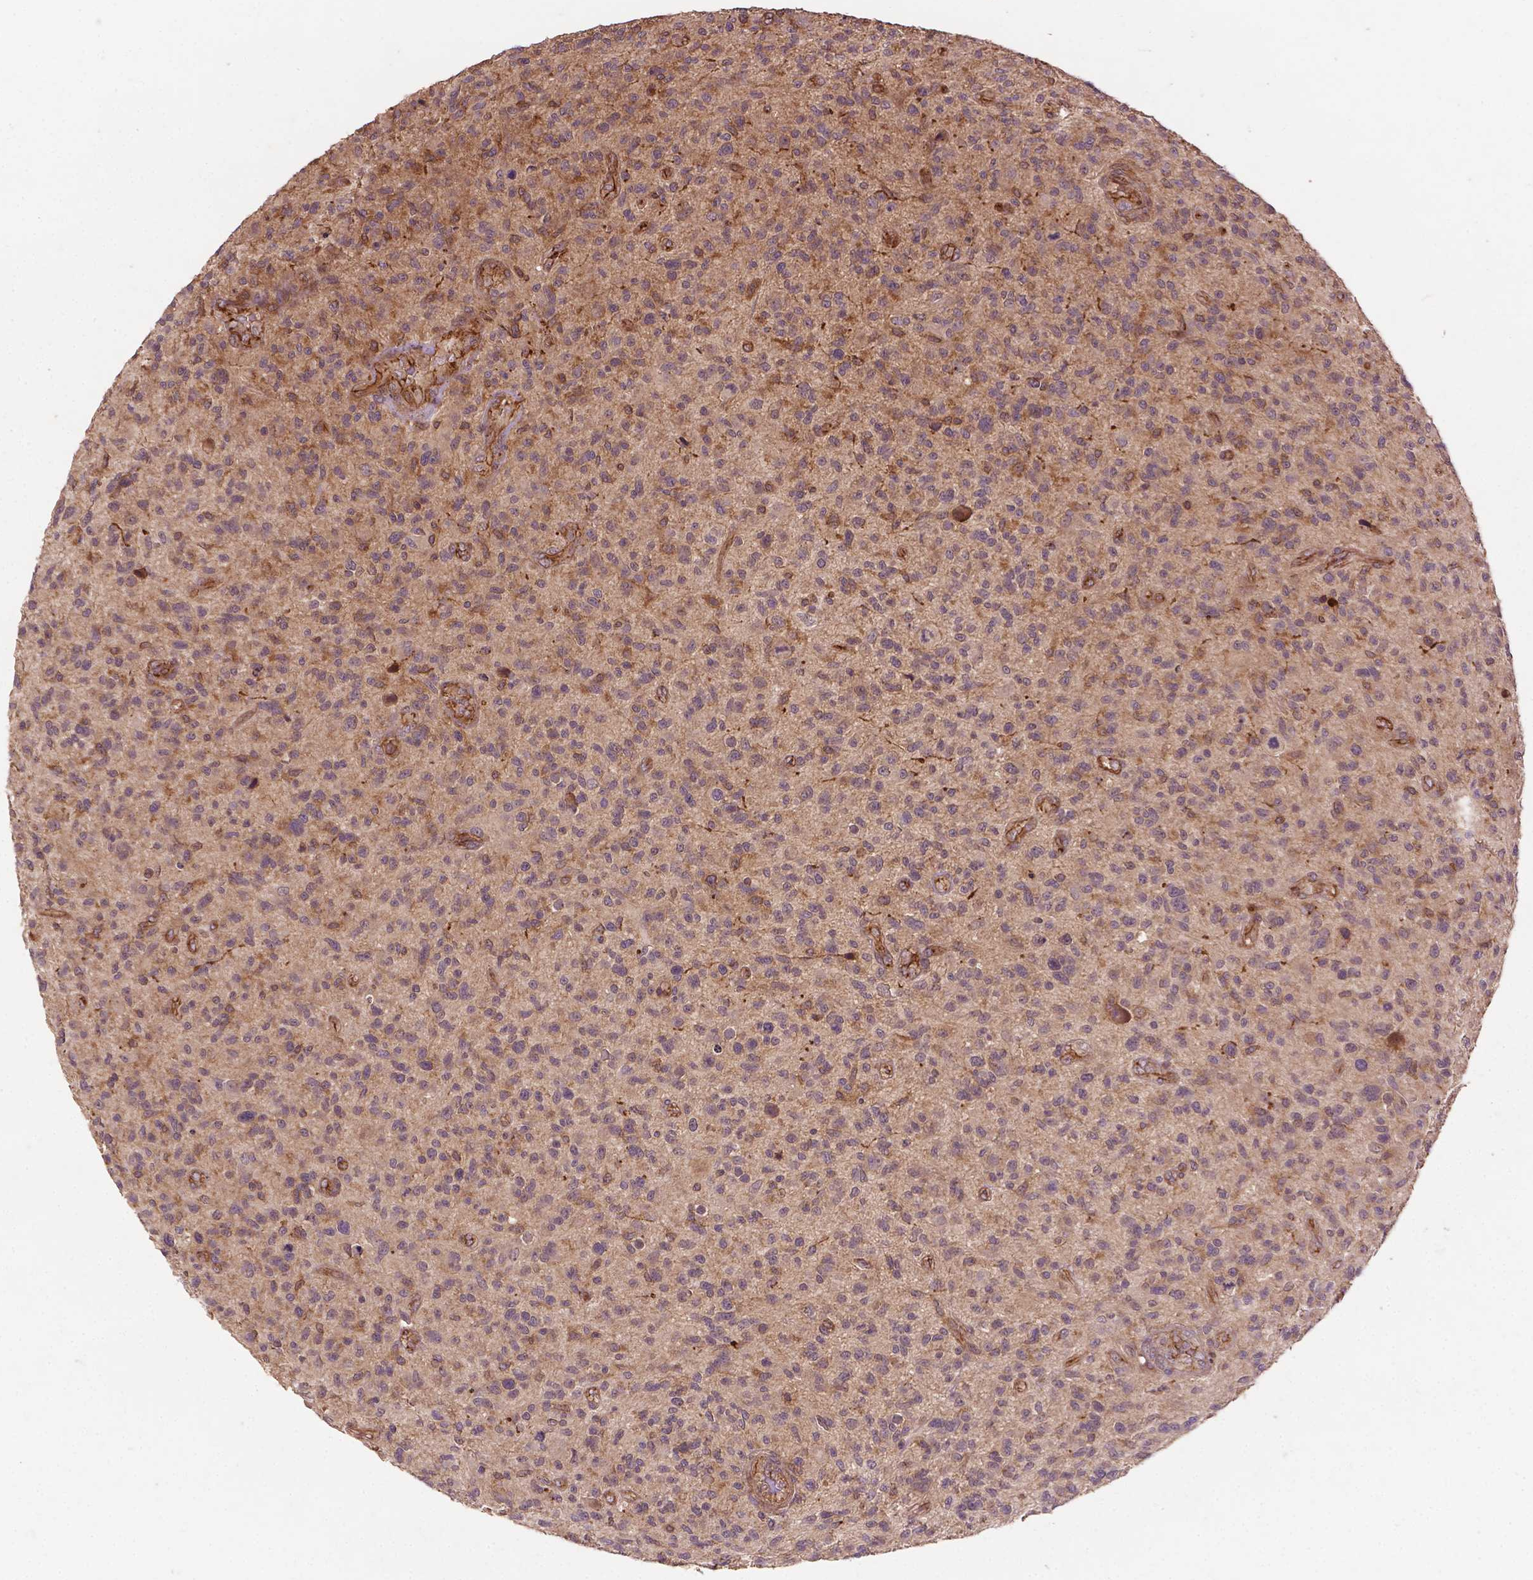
{"staining": {"intensity": "weak", "quantity": "<25%", "location": "cytoplasmic/membranous"}, "tissue": "glioma", "cell_type": "Tumor cells", "image_type": "cancer", "snomed": [{"axis": "morphology", "description": "Glioma, malignant, High grade"}, {"axis": "topography", "description": "Brain"}], "caption": "This is an immunohistochemistry (IHC) image of human glioma. There is no positivity in tumor cells.", "gene": "ZMYND19", "patient": {"sex": "male", "age": 47}}